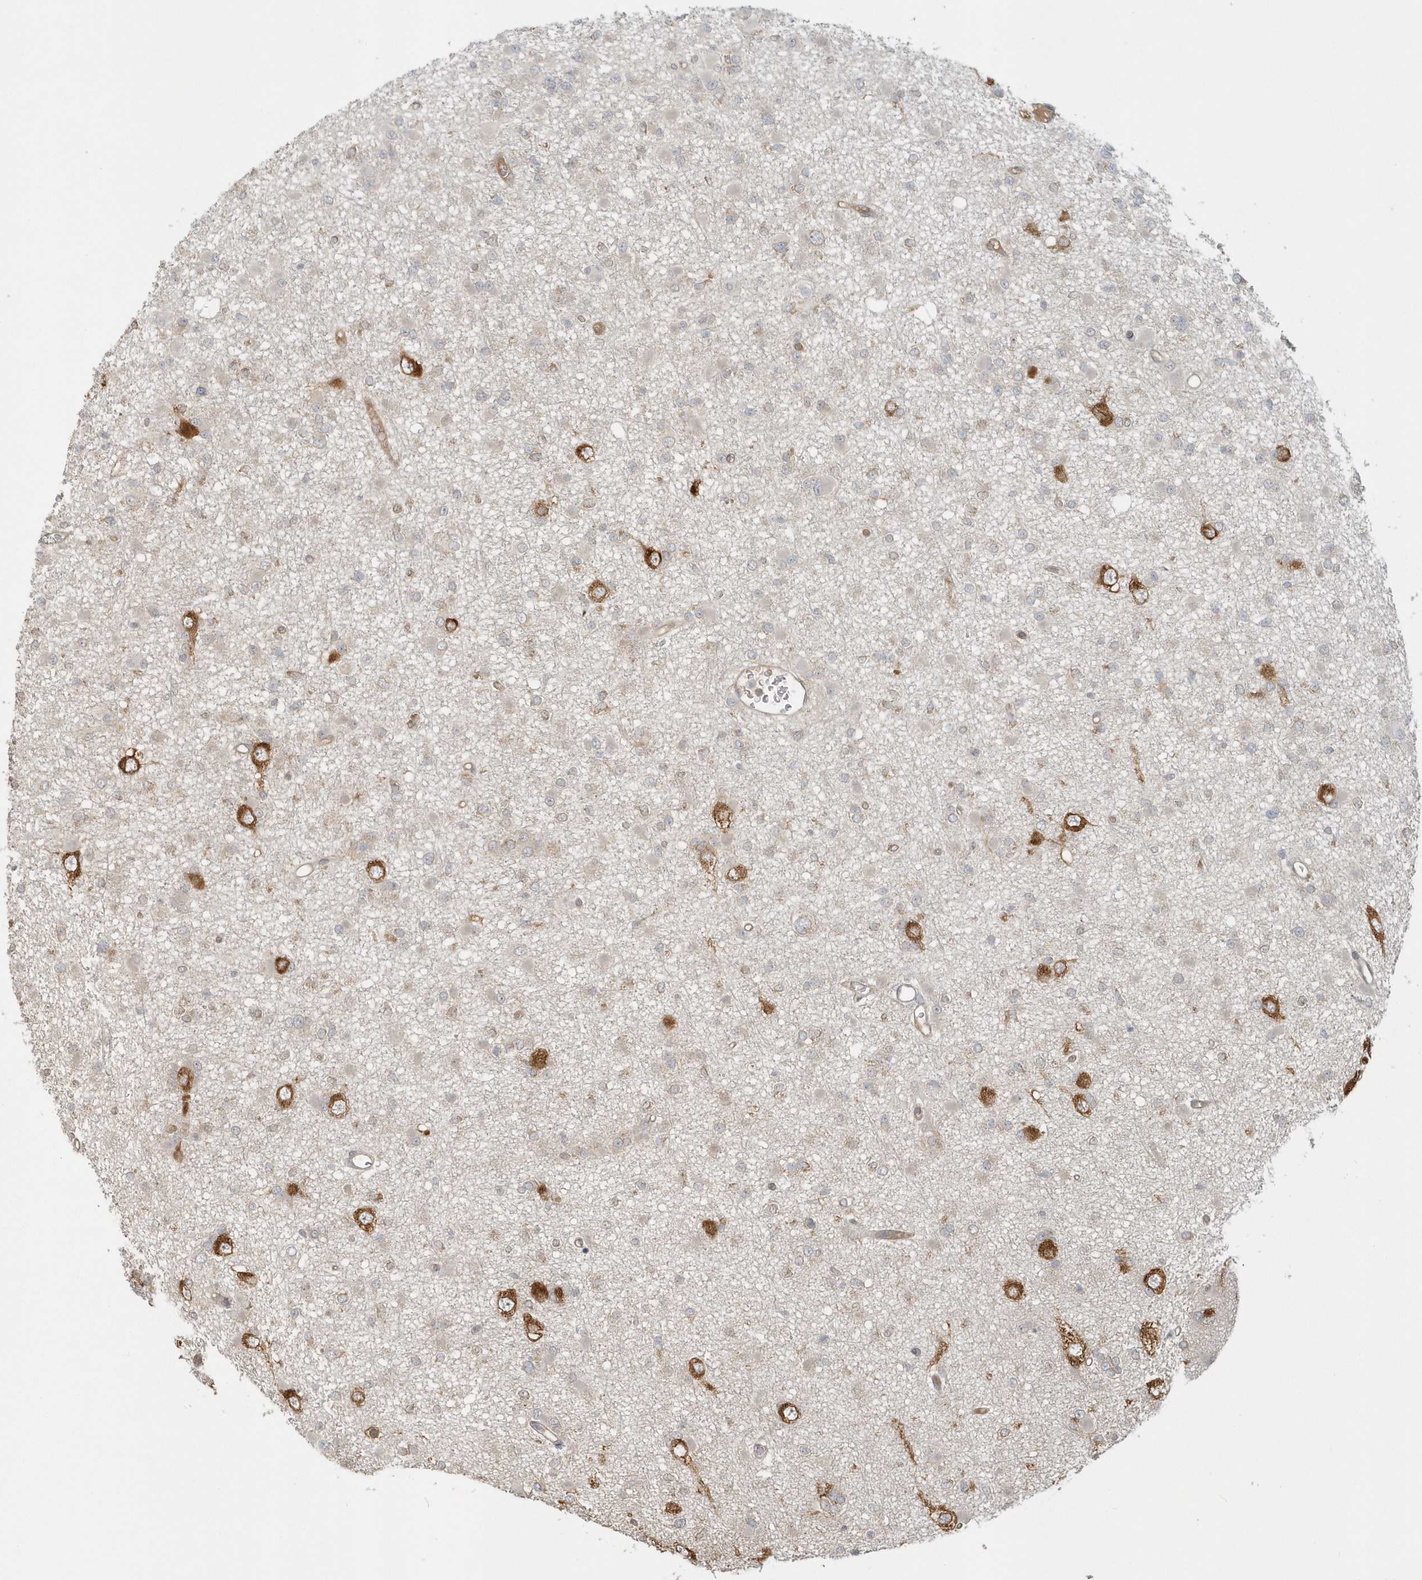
{"staining": {"intensity": "weak", "quantity": "<25%", "location": "cytoplasmic/membranous"}, "tissue": "glioma", "cell_type": "Tumor cells", "image_type": "cancer", "snomed": [{"axis": "morphology", "description": "Glioma, malignant, Low grade"}, {"axis": "topography", "description": "Brain"}], "caption": "A high-resolution micrograph shows IHC staining of low-grade glioma (malignant), which reveals no significant positivity in tumor cells.", "gene": "STIM2", "patient": {"sex": "female", "age": 22}}